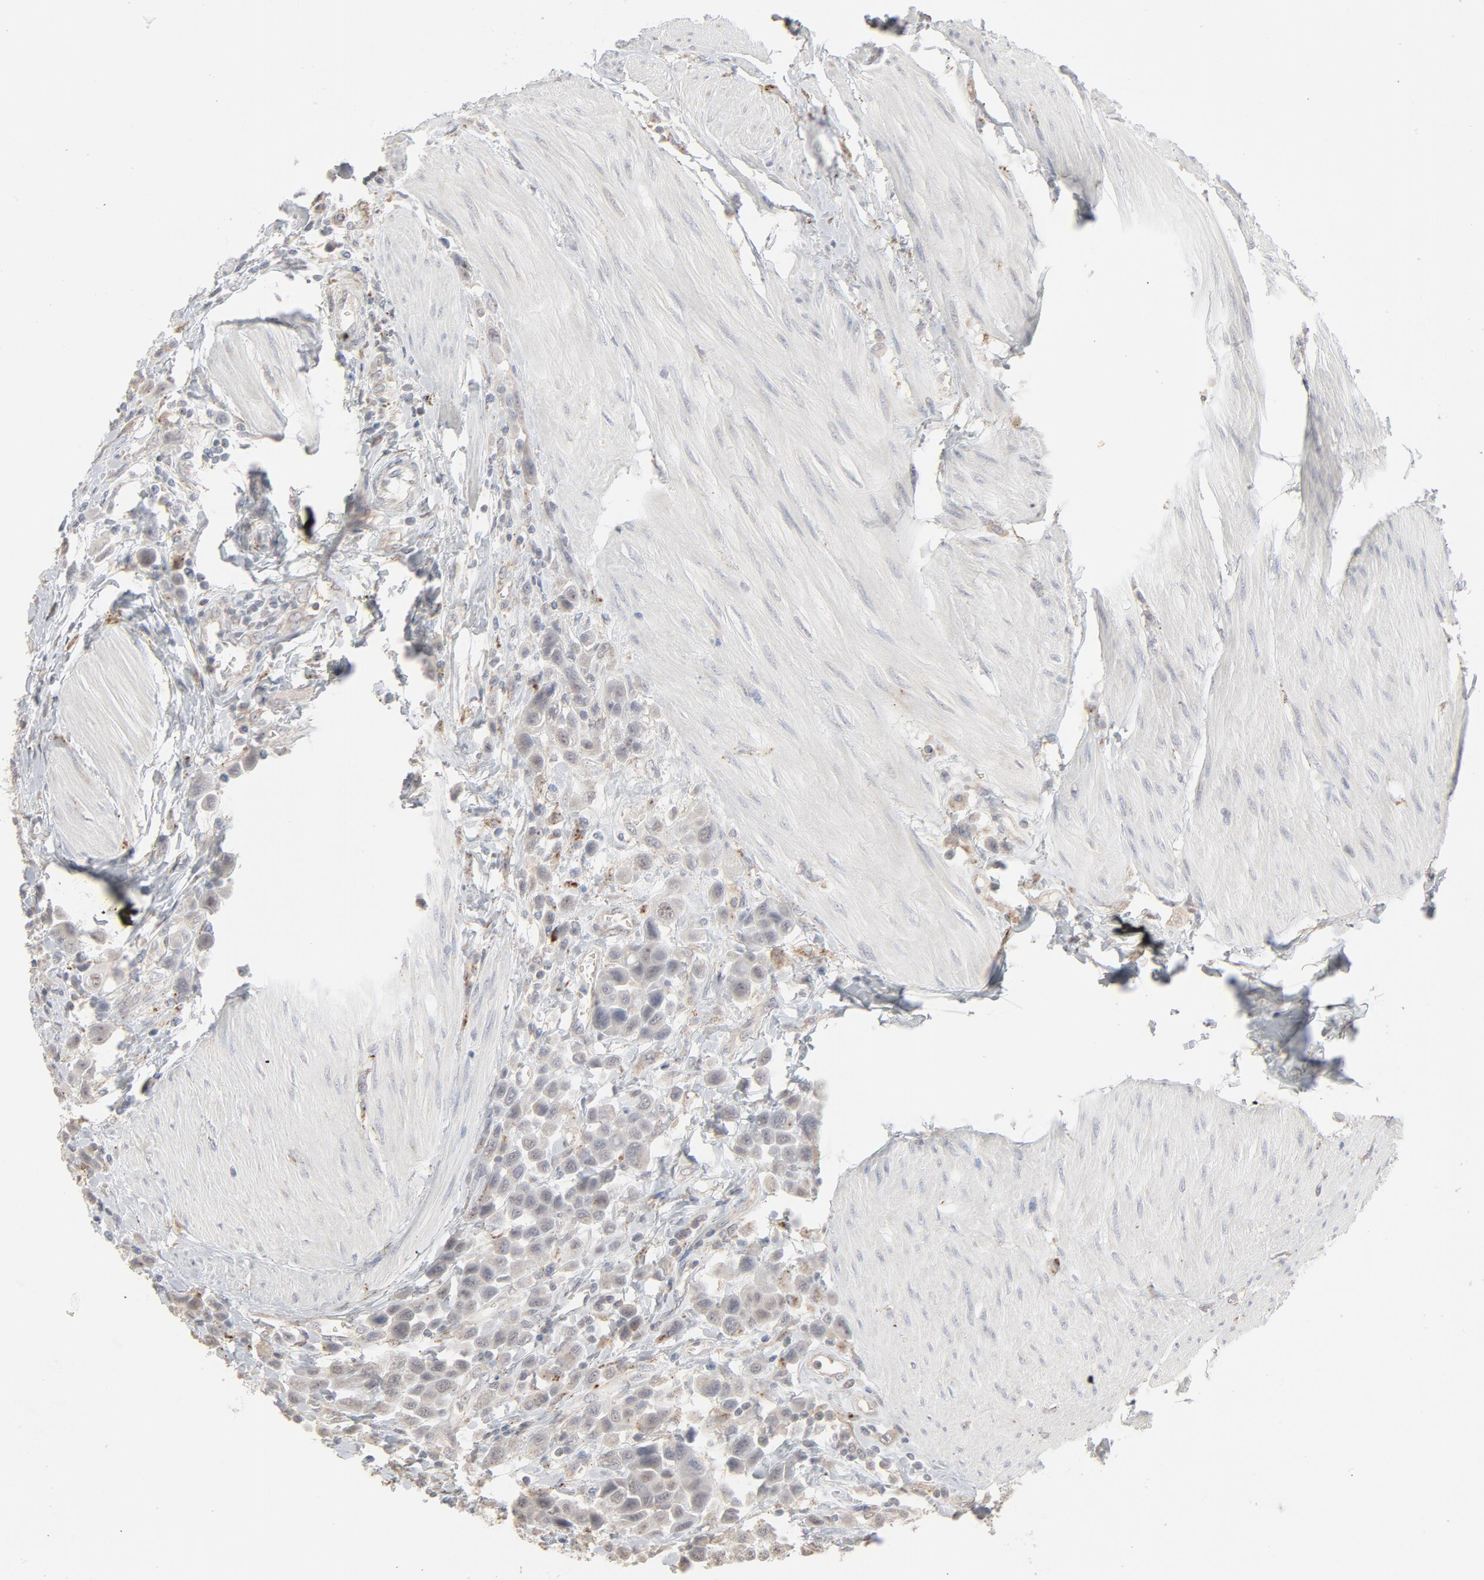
{"staining": {"intensity": "moderate", "quantity": "<25%", "location": "cytoplasmic/membranous"}, "tissue": "urothelial cancer", "cell_type": "Tumor cells", "image_type": "cancer", "snomed": [{"axis": "morphology", "description": "Urothelial carcinoma, High grade"}, {"axis": "topography", "description": "Urinary bladder"}], "caption": "This histopathology image exhibits immunohistochemistry (IHC) staining of urothelial cancer, with low moderate cytoplasmic/membranous expression in approximately <25% of tumor cells.", "gene": "POMT2", "patient": {"sex": "male", "age": 50}}